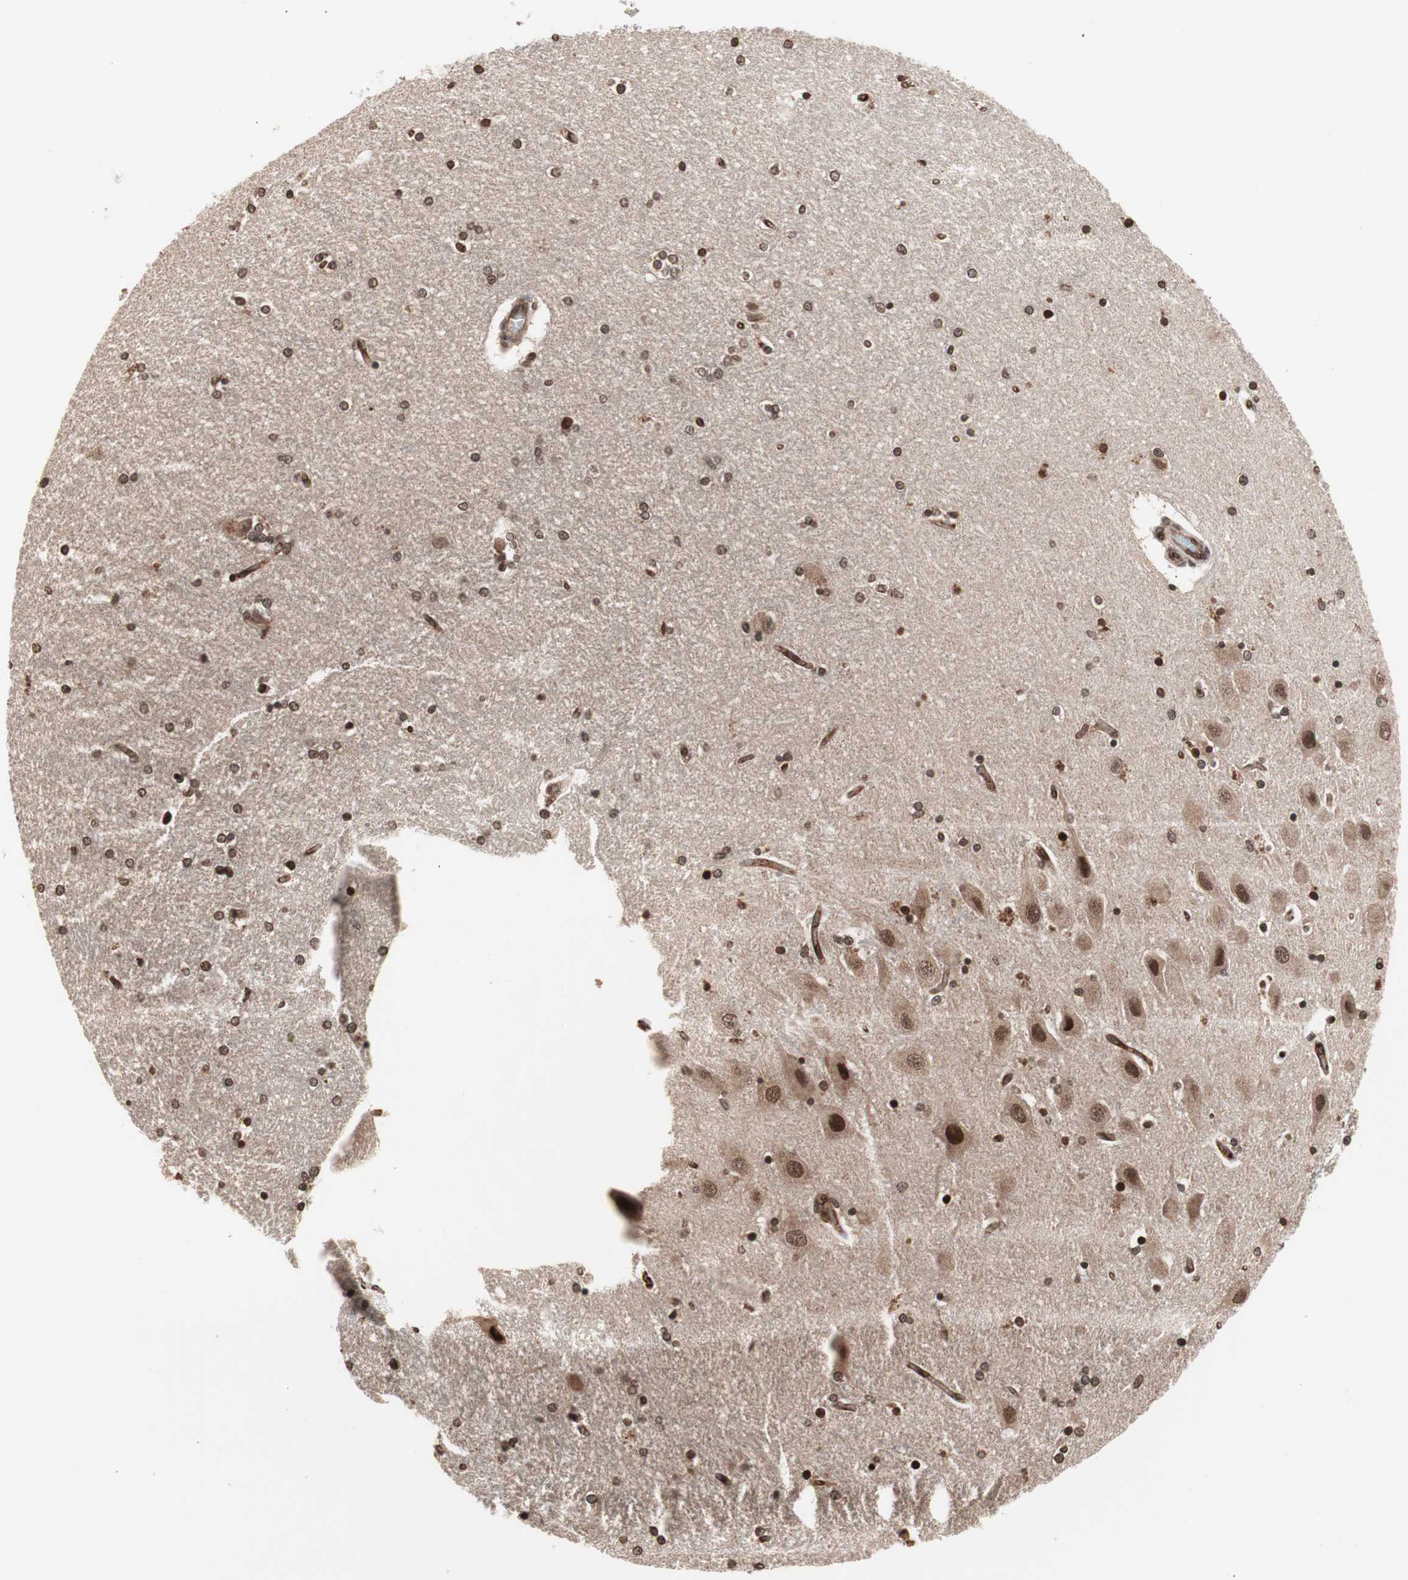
{"staining": {"intensity": "strong", "quantity": ">75%", "location": "nuclear"}, "tissue": "hippocampus", "cell_type": "Glial cells", "image_type": "normal", "snomed": [{"axis": "morphology", "description": "Normal tissue, NOS"}, {"axis": "topography", "description": "Hippocampus"}], "caption": "High-magnification brightfield microscopy of unremarkable hippocampus stained with DAB (brown) and counterstained with hematoxylin (blue). glial cells exhibit strong nuclear positivity is seen in approximately>75% of cells.", "gene": "ZFC3H1", "patient": {"sex": "female", "age": 54}}